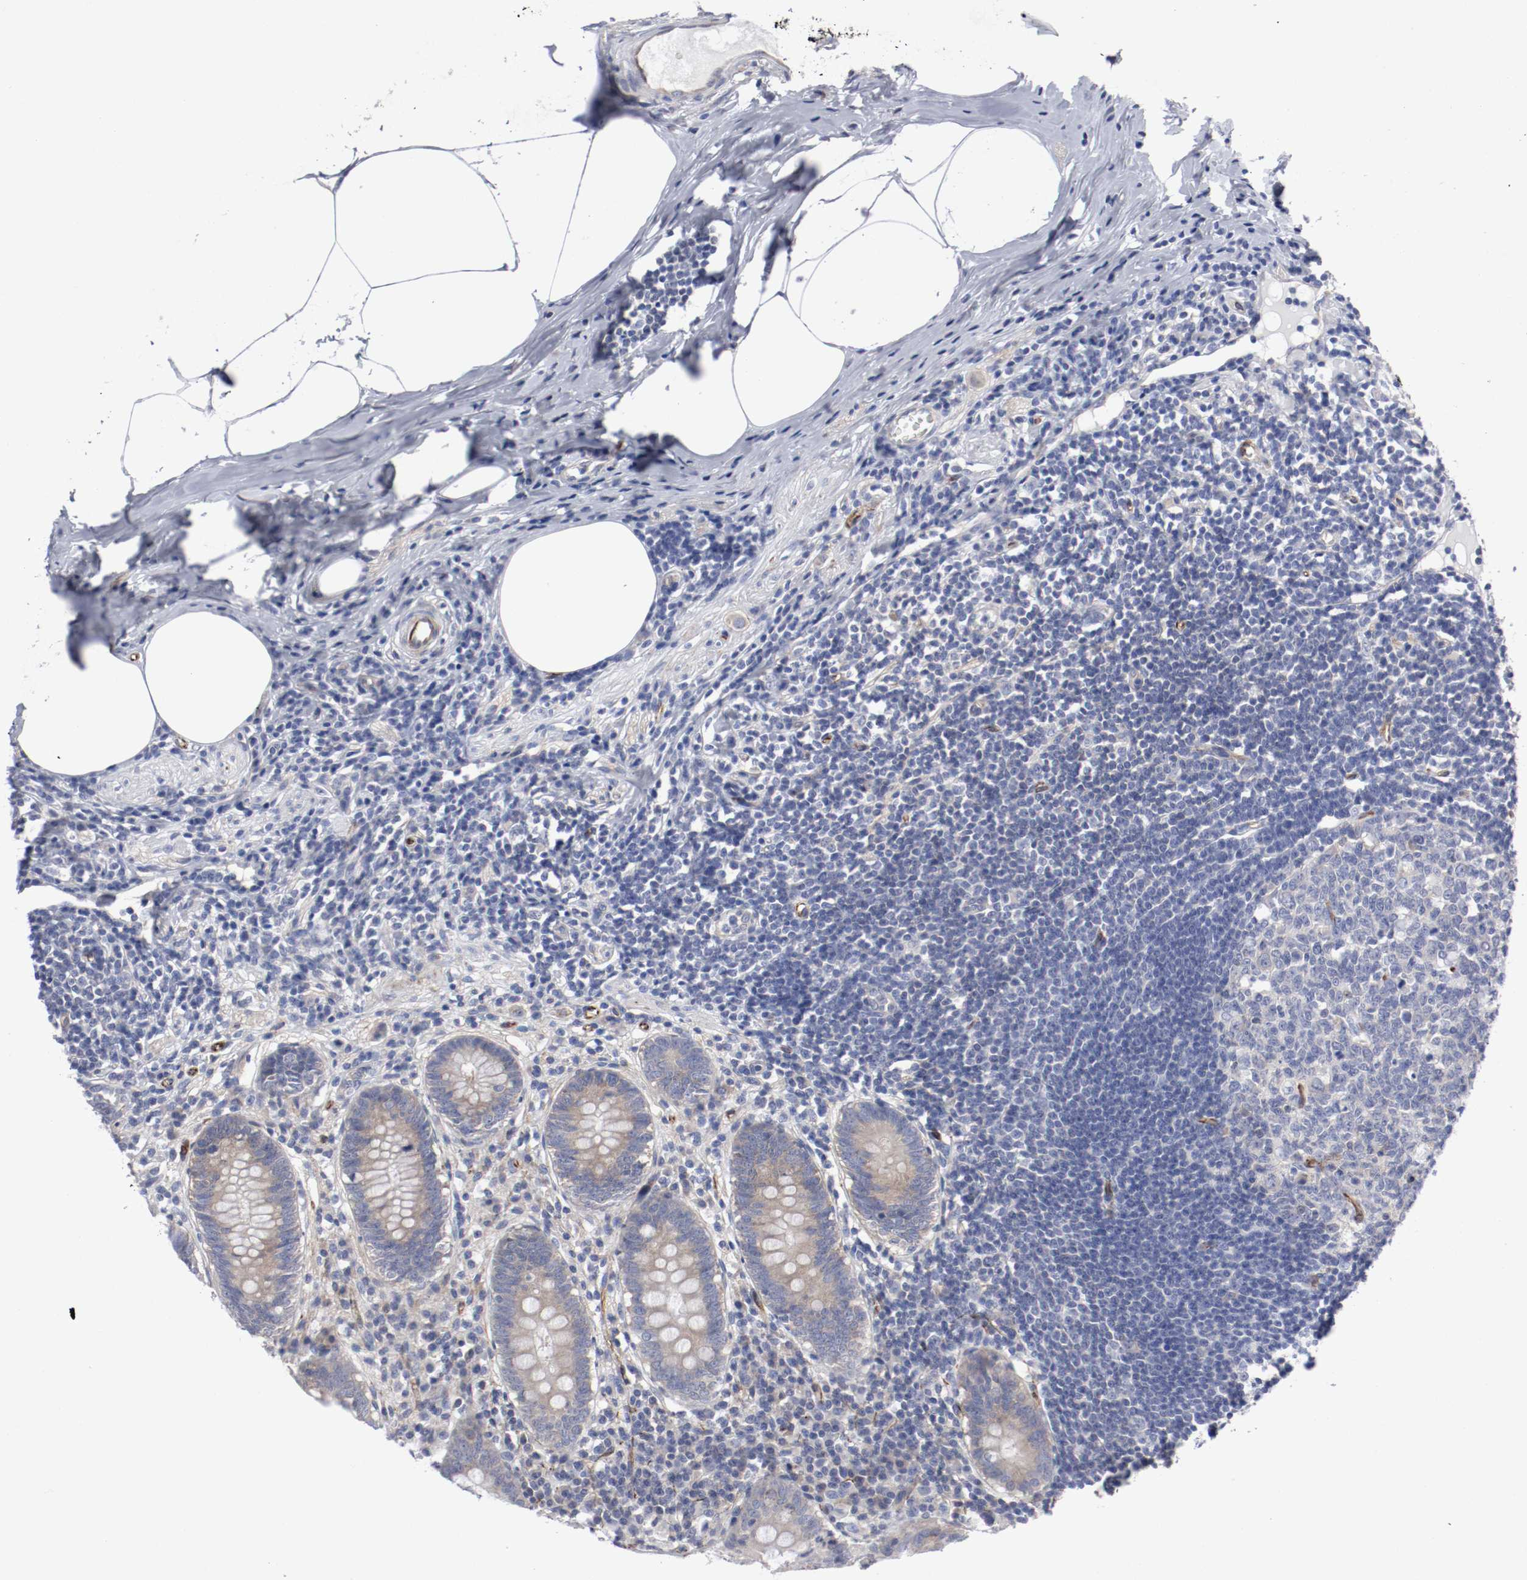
{"staining": {"intensity": "moderate", "quantity": ">75%", "location": "cytoplasmic/membranous"}, "tissue": "appendix", "cell_type": "Glandular cells", "image_type": "normal", "snomed": [{"axis": "morphology", "description": "Normal tissue, NOS"}, {"axis": "topography", "description": "Appendix"}], "caption": "Glandular cells exhibit medium levels of moderate cytoplasmic/membranous expression in about >75% of cells in unremarkable appendix. (DAB IHC, brown staining for protein, blue staining for nuclei).", "gene": "GIT1", "patient": {"sex": "female", "age": 50}}